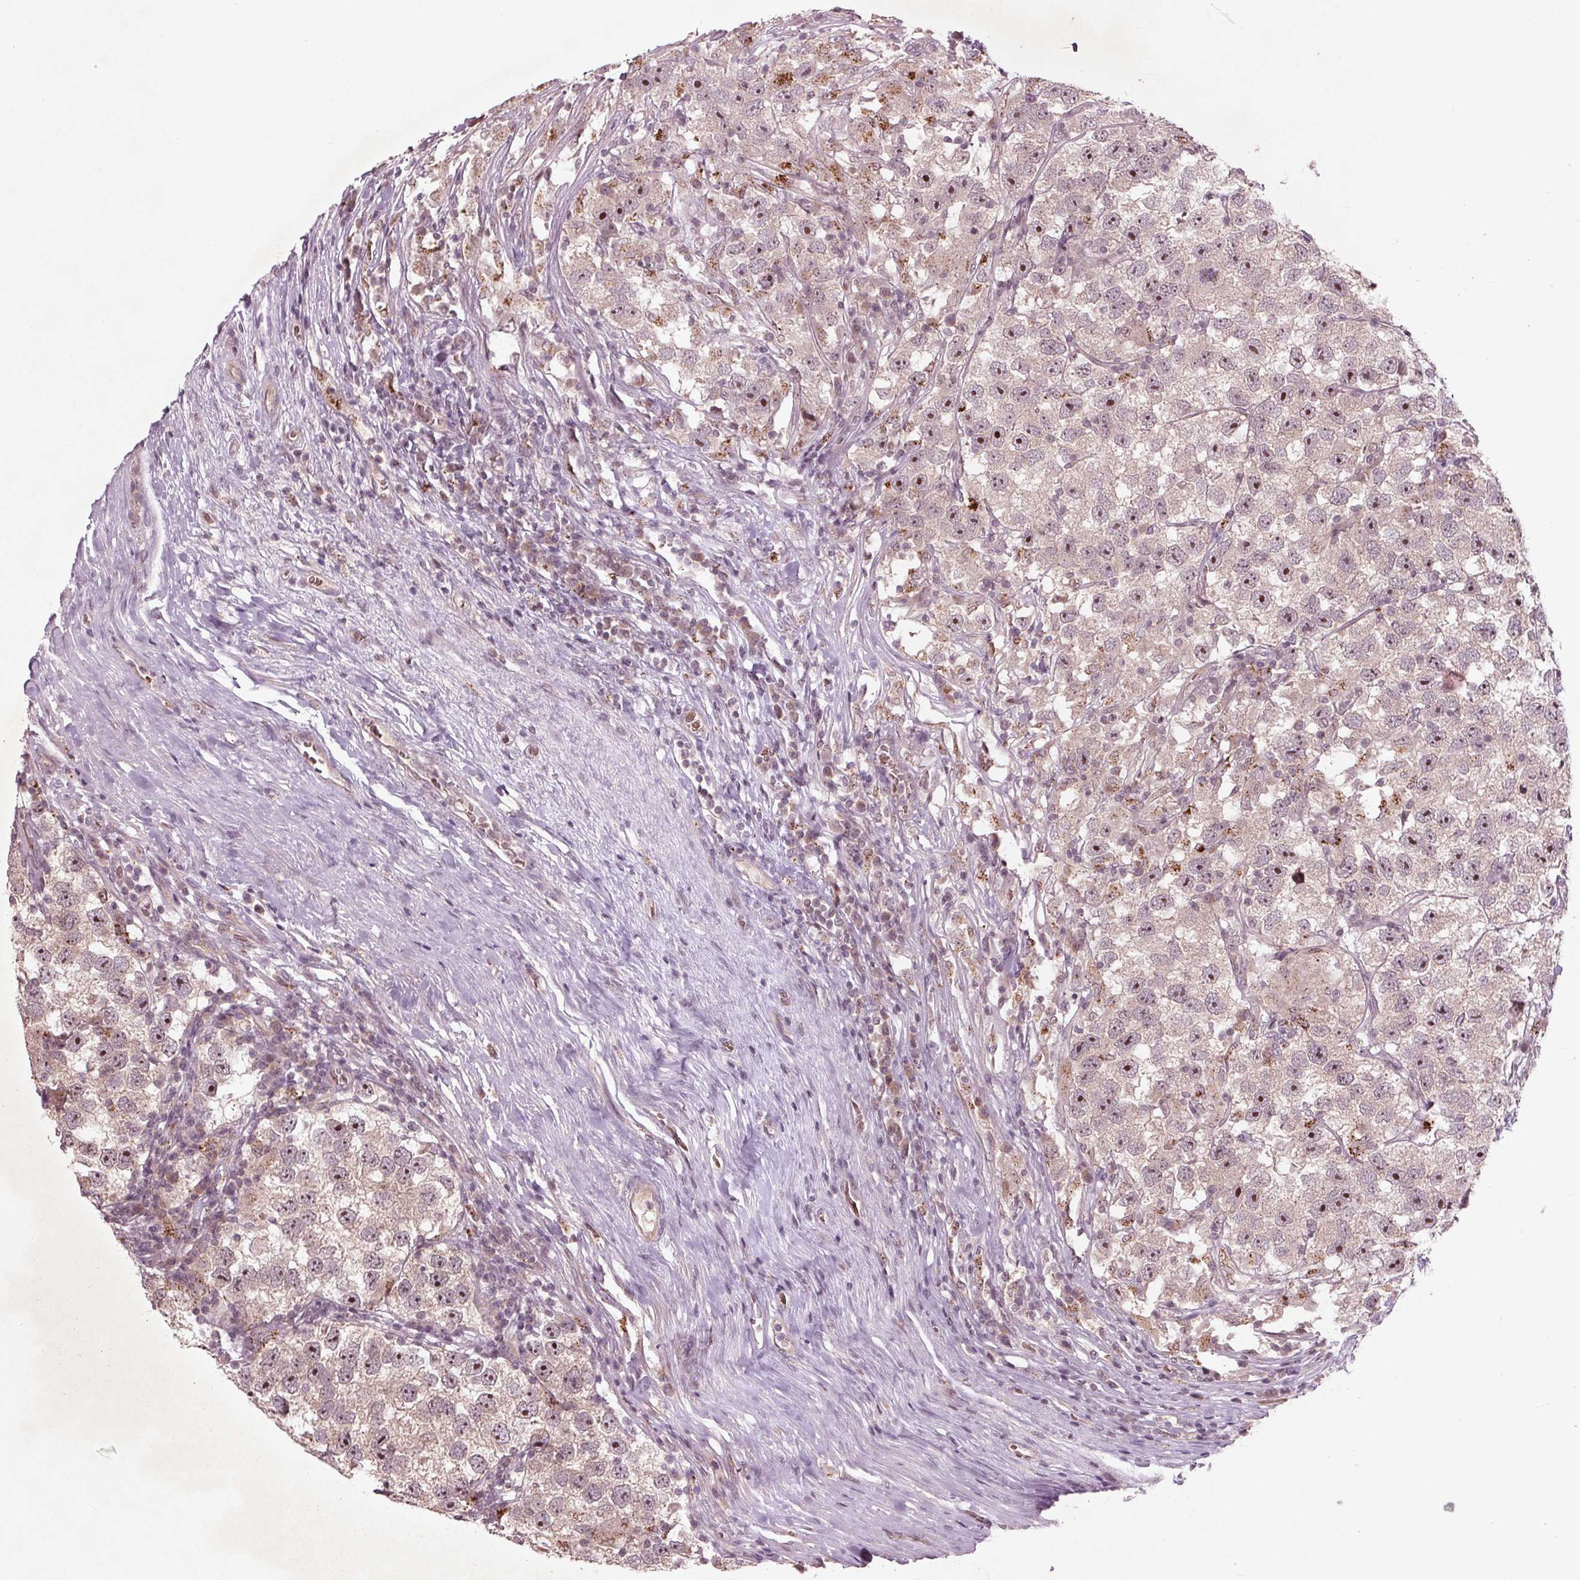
{"staining": {"intensity": "moderate", "quantity": "25%-75%", "location": "nuclear"}, "tissue": "testis cancer", "cell_type": "Tumor cells", "image_type": "cancer", "snomed": [{"axis": "morphology", "description": "Seminoma, NOS"}, {"axis": "topography", "description": "Testis"}], "caption": "This micrograph exhibits immunohistochemistry (IHC) staining of testis cancer, with medium moderate nuclear staining in approximately 25%-75% of tumor cells.", "gene": "CDKL4", "patient": {"sex": "male", "age": 26}}